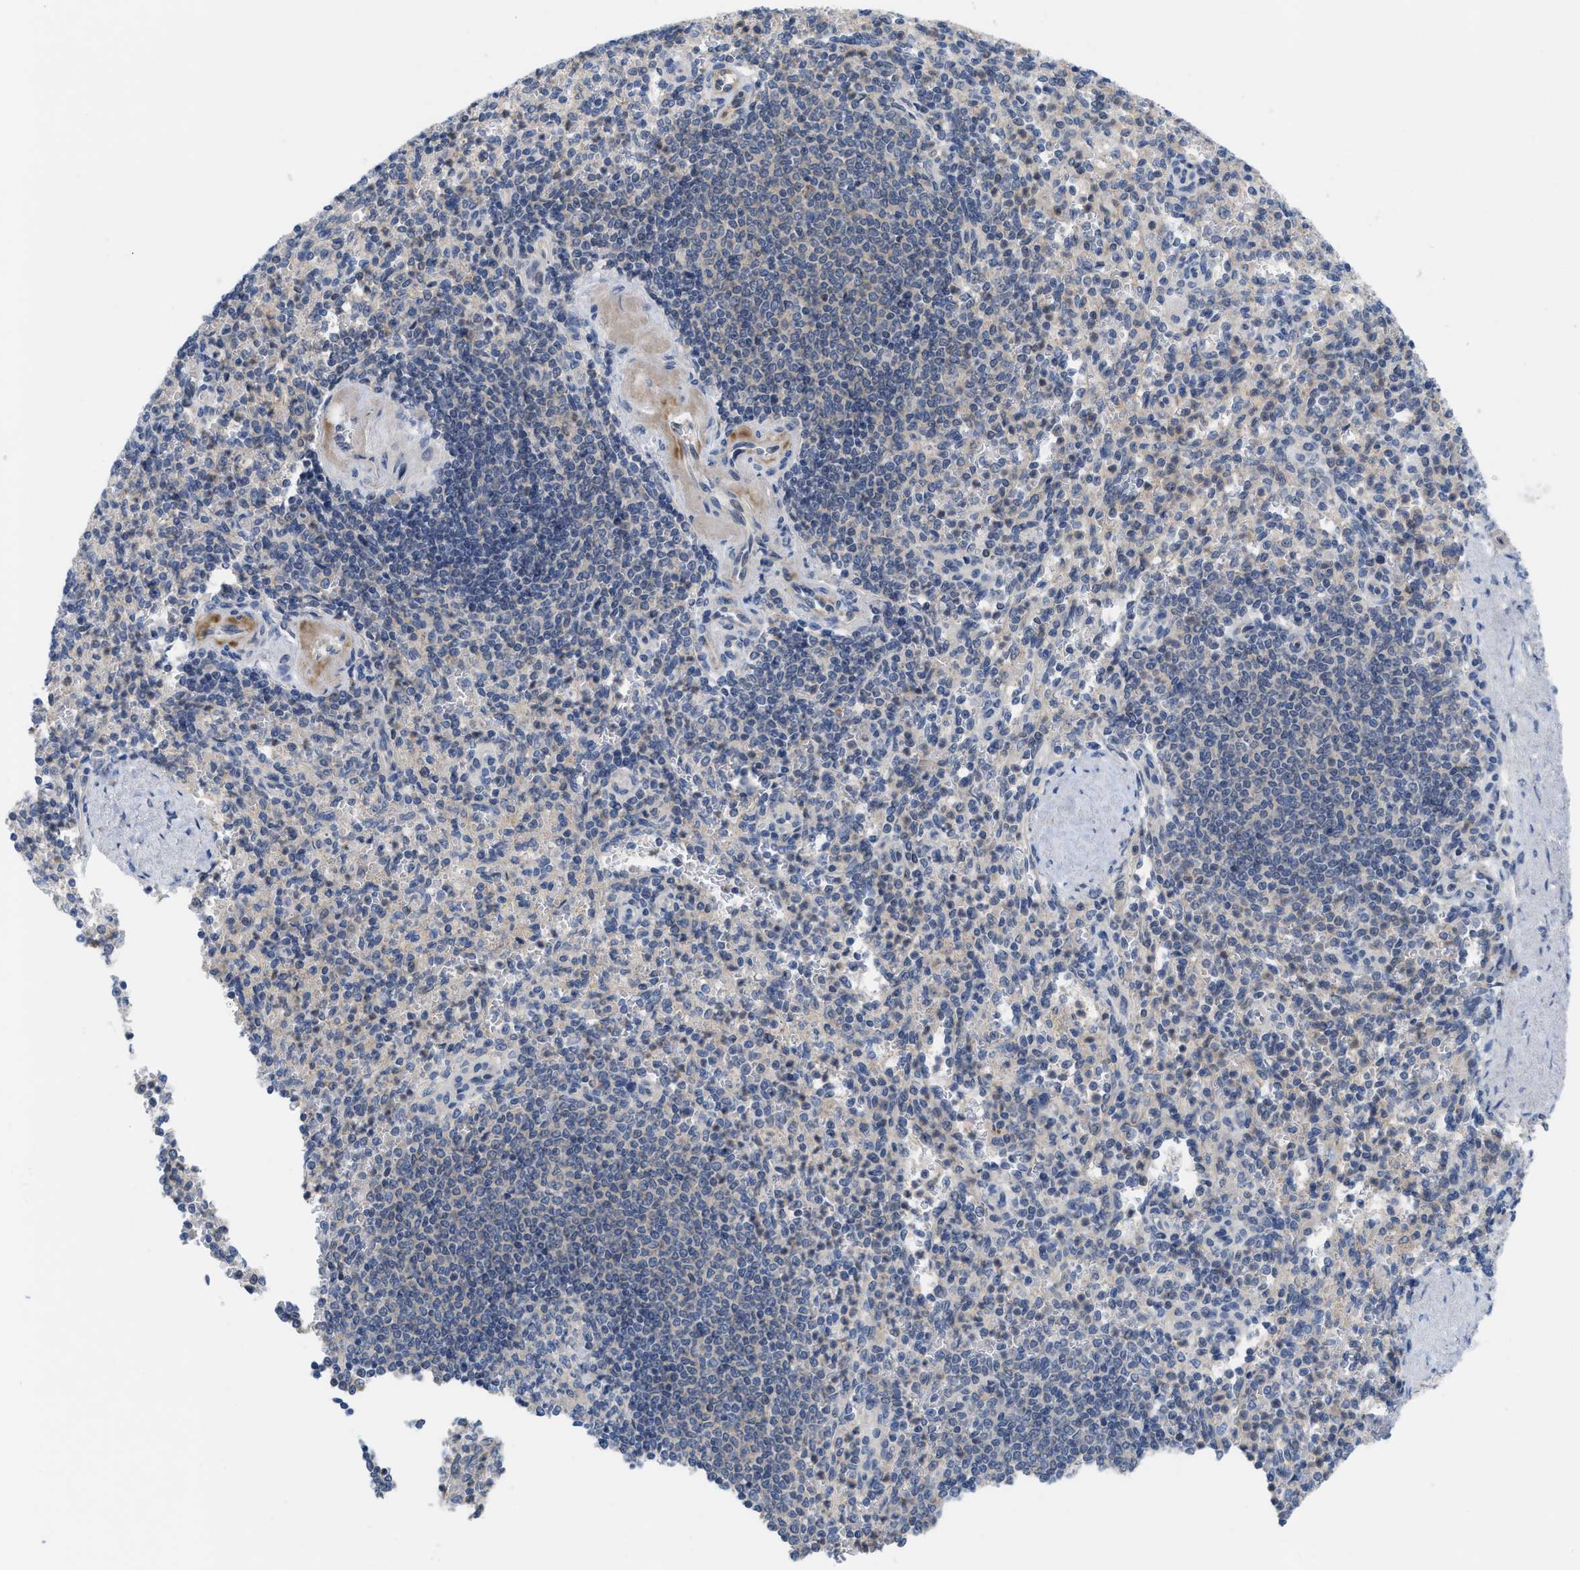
{"staining": {"intensity": "negative", "quantity": "none", "location": "none"}, "tissue": "spleen", "cell_type": "Cells in red pulp", "image_type": "normal", "snomed": [{"axis": "morphology", "description": "Normal tissue, NOS"}, {"axis": "topography", "description": "Spleen"}], "caption": "Photomicrograph shows no significant protein expression in cells in red pulp of normal spleen.", "gene": "LDAF1", "patient": {"sex": "female", "age": 74}}